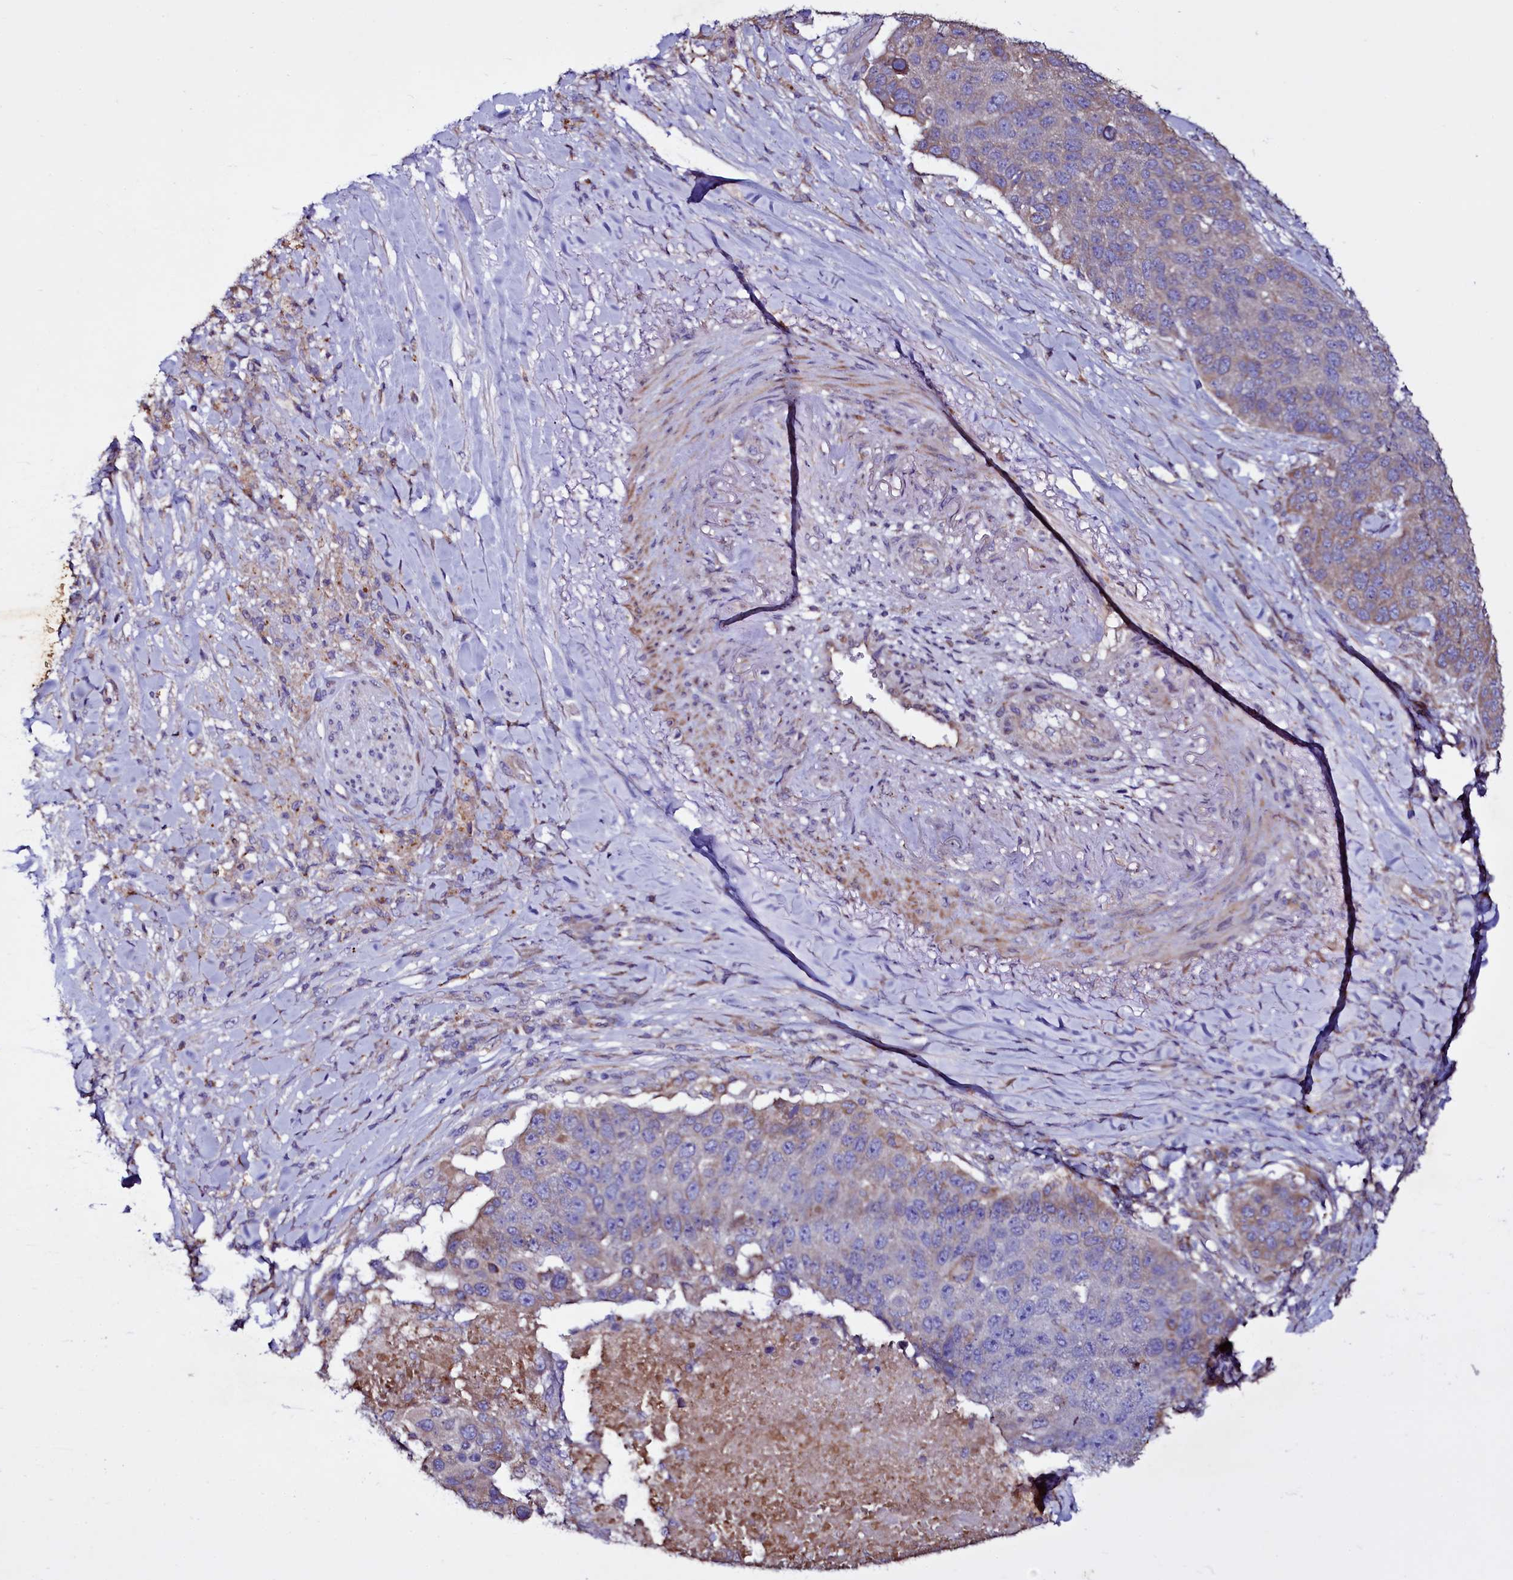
{"staining": {"intensity": "weak", "quantity": "<25%", "location": "cytoplasmic/membranous"}, "tissue": "lung cancer", "cell_type": "Tumor cells", "image_type": "cancer", "snomed": [{"axis": "morphology", "description": "Normal tissue, NOS"}, {"axis": "morphology", "description": "Squamous cell carcinoma, NOS"}, {"axis": "topography", "description": "Lymph node"}, {"axis": "topography", "description": "Lung"}], "caption": "Tumor cells show no significant protein expression in lung cancer. (Brightfield microscopy of DAB immunohistochemistry (IHC) at high magnification).", "gene": "SELENOT", "patient": {"sex": "male", "age": 66}}